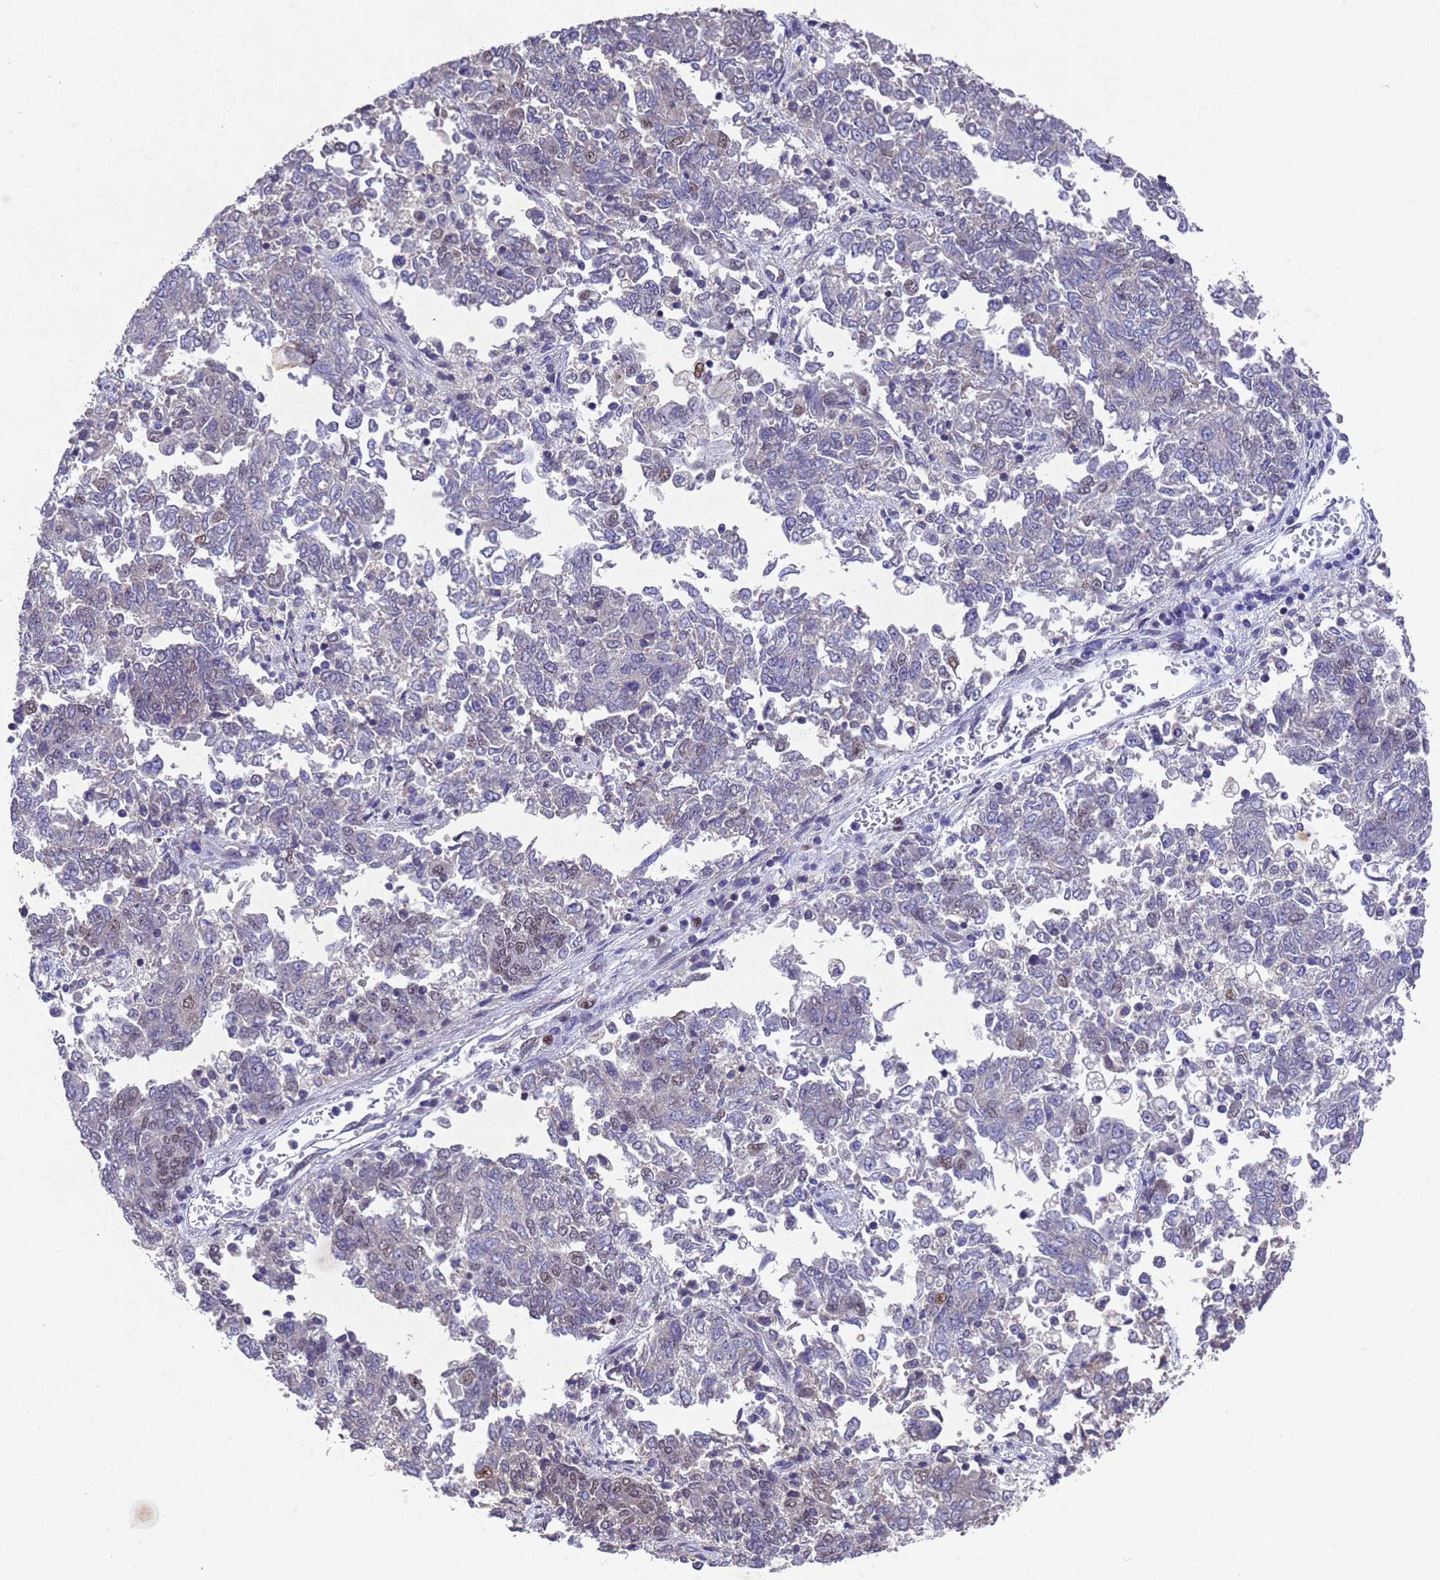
{"staining": {"intensity": "moderate", "quantity": "<25%", "location": "nuclear"}, "tissue": "endometrial cancer", "cell_type": "Tumor cells", "image_type": "cancer", "snomed": [{"axis": "morphology", "description": "Adenocarcinoma, NOS"}, {"axis": "topography", "description": "Endometrium"}], "caption": "Endometrial adenocarcinoma was stained to show a protein in brown. There is low levels of moderate nuclear staining in about <25% of tumor cells.", "gene": "TBK1", "patient": {"sex": "female", "age": 80}}